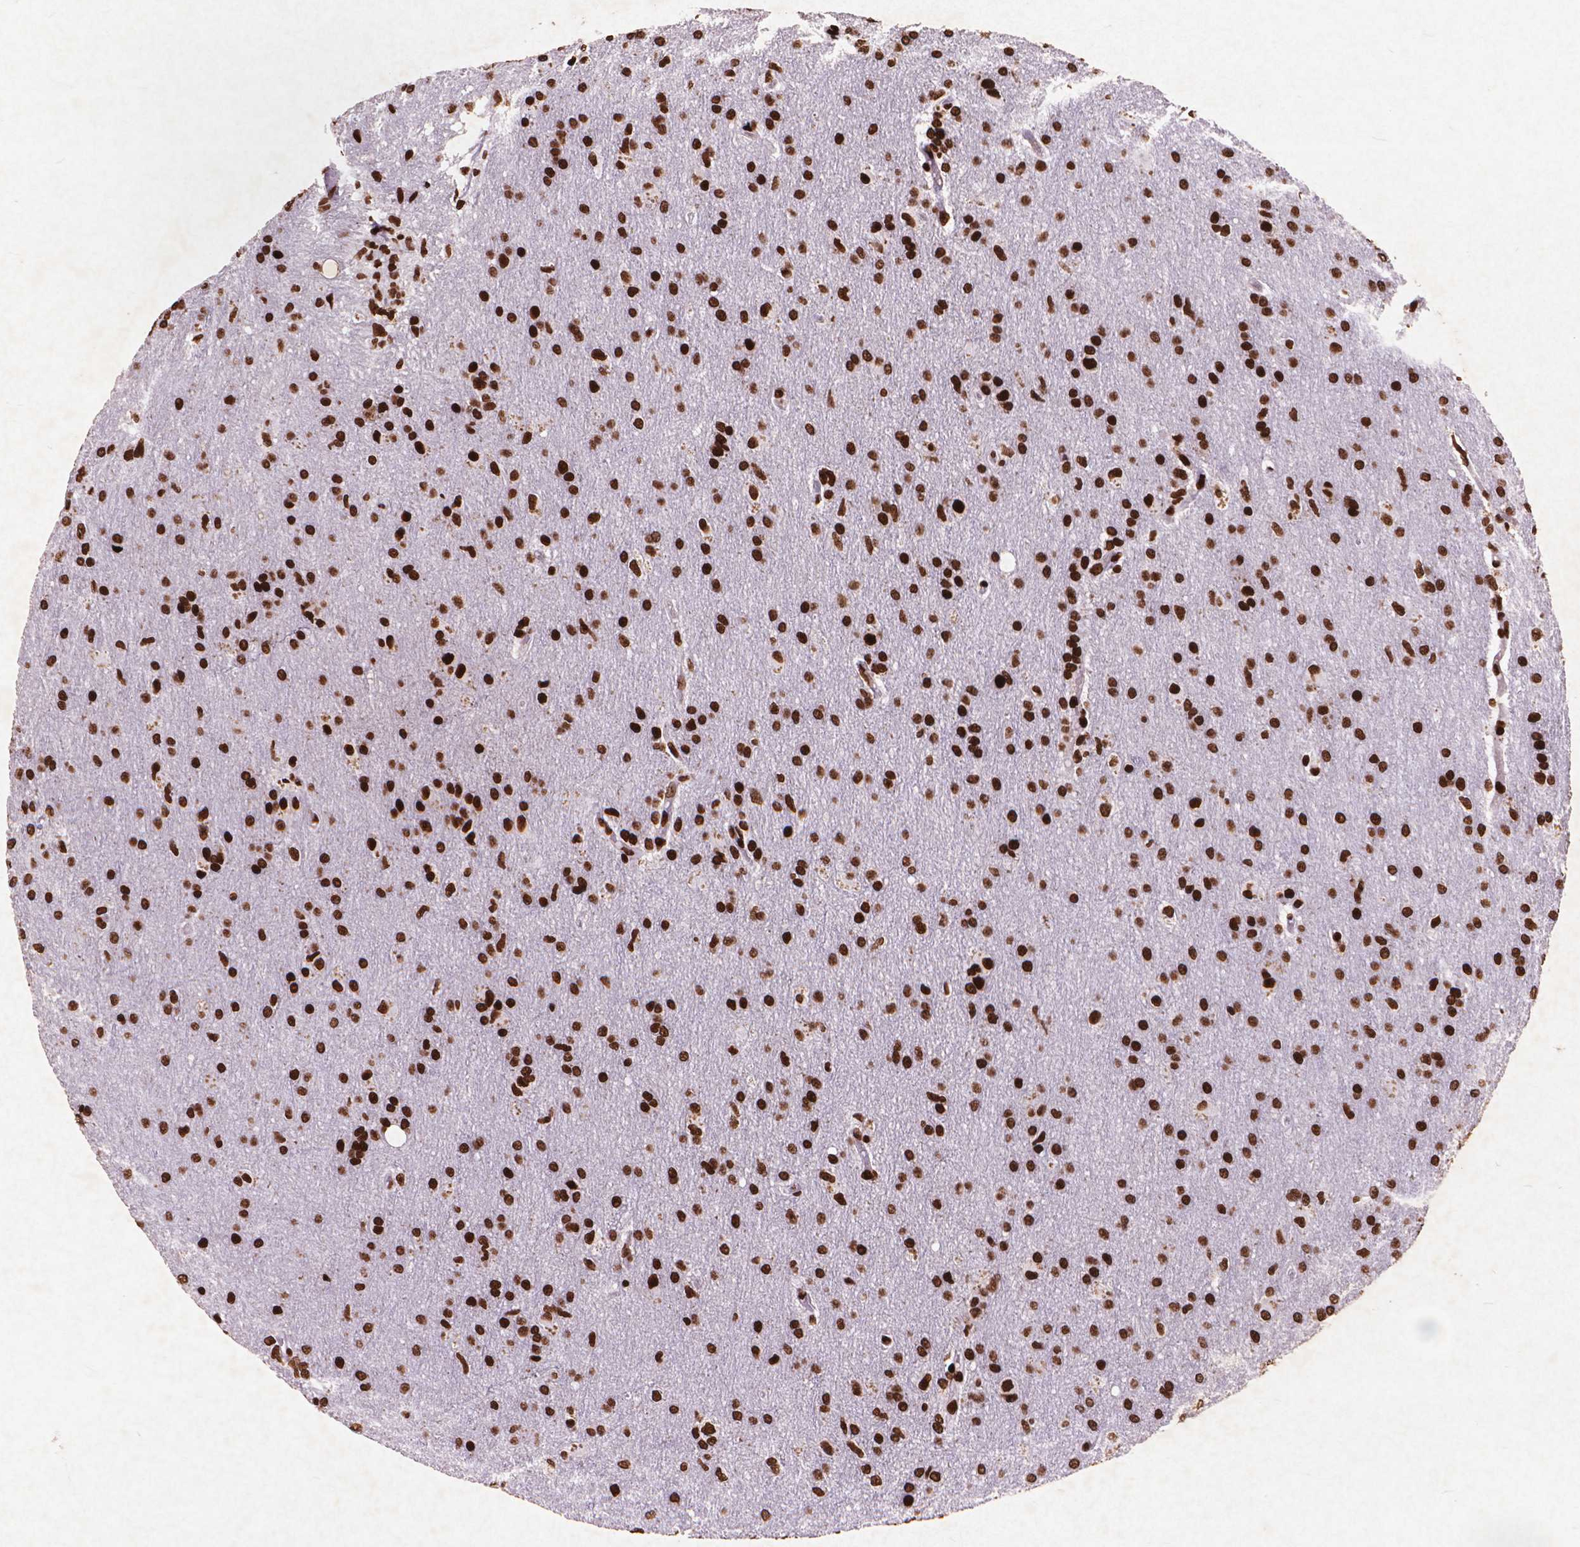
{"staining": {"intensity": "strong", "quantity": ">75%", "location": "nuclear"}, "tissue": "glioma", "cell_type": "Tumor cells", "image_type": "cancer", "snomed": [{"axis": "morphology", "description": "Glioma, malignant, High grade"}, {"axis": "topography", "description": "Brain"}], "caption": "This is an image of IHC staining of glioma, which shows strong staining in the nuclear of tumor cells.", "gene": "CITED2", "patient": {"sex": "male", "age": 68}}